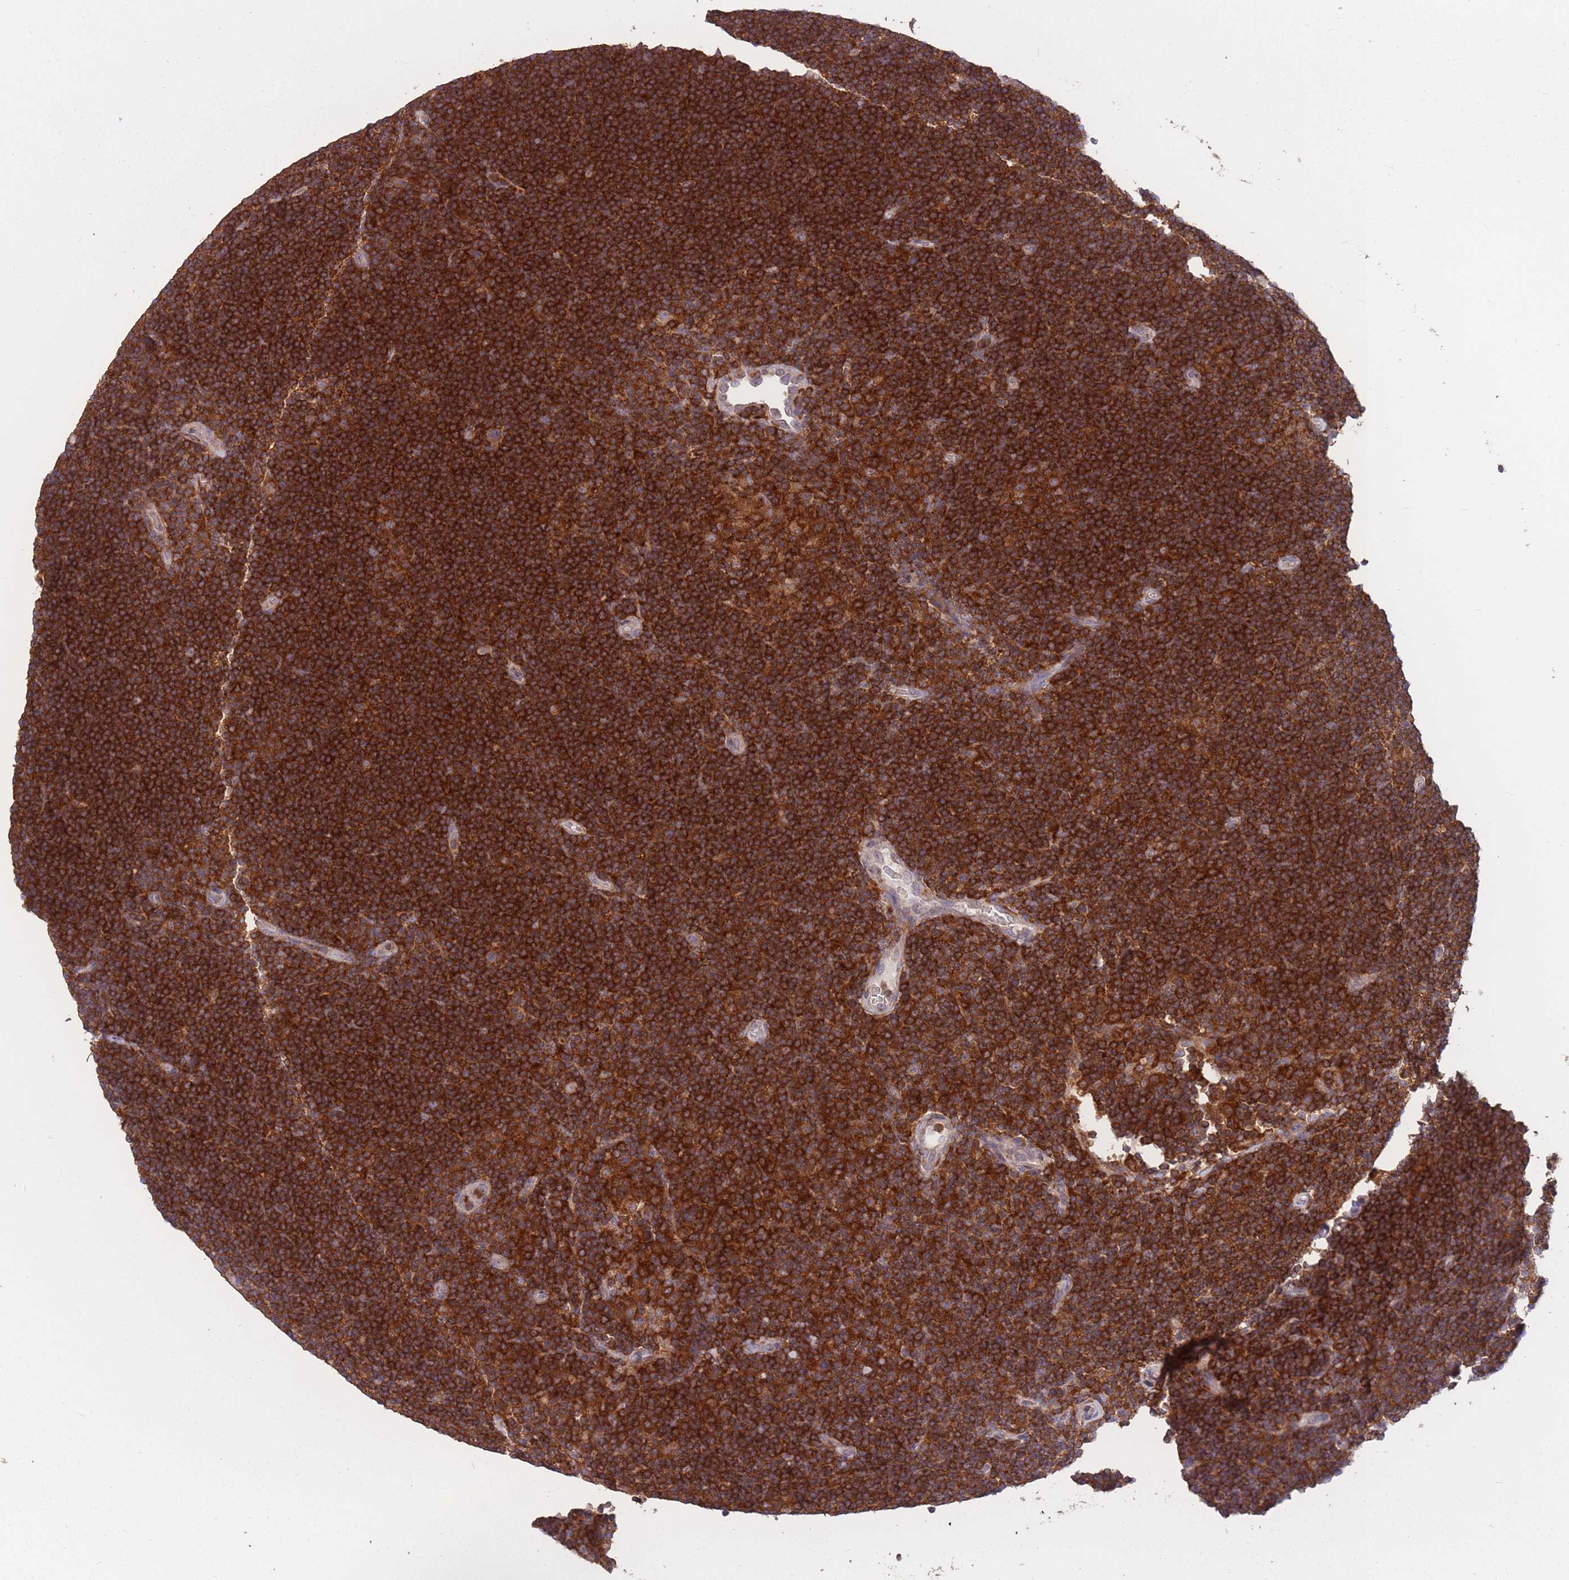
{"staining": {"intensity": "weak", "quantity": ">75%", "location": "cytoplasmic/membranous"}, "tissue": "lymphoma", "cell_type": "Tumor cells", "image_type": "cancer", "snomed": [{"axis": "morphology", "description": "Hodgkin's disease, NOS"}, {"axis": "topography", "description": "Lymph node"}], "caption": "Human Hodgkin's disease stained with a protein marker reveals weak staining in tumor cells.", "gene": "GMIP", "patient": {"sex": "female", "age": 57}}